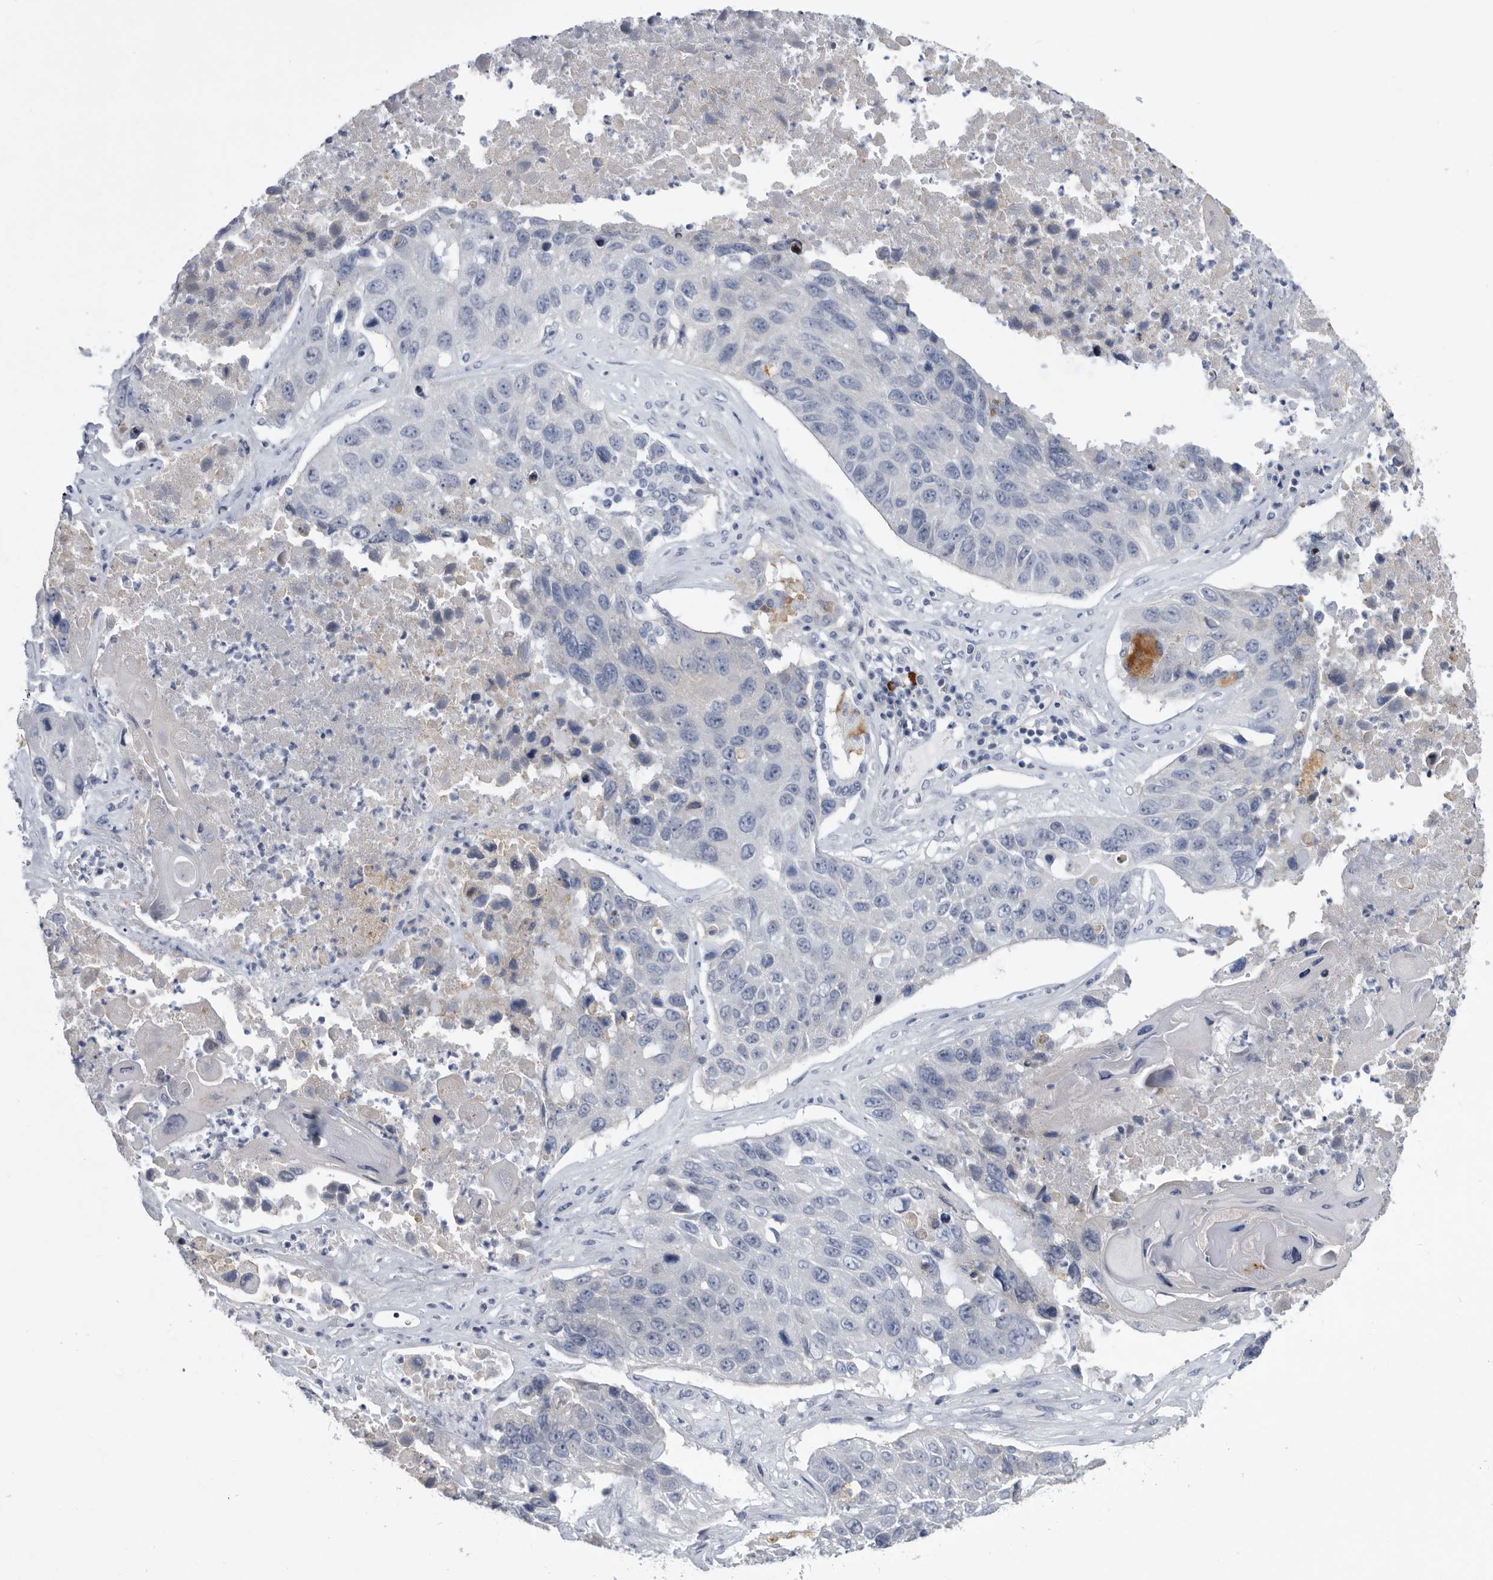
{"staining": {"intensity": "negative", "quantity": "none", "location": "none"}, "tissue": "lung cancer", "cell_type": "Tumor cells", "image_type": "cancer", "snomed": [{"axis": "morphology", "description": "Squamous cell carcinoma, NOS"}, {"axis": "topography", "description": "Lung"}], "caption": "The image demonstrates no staining of tumor cells in lung cancer.", "gene": "BTBD6", "patient": {"sex": "male", "age": 61}}